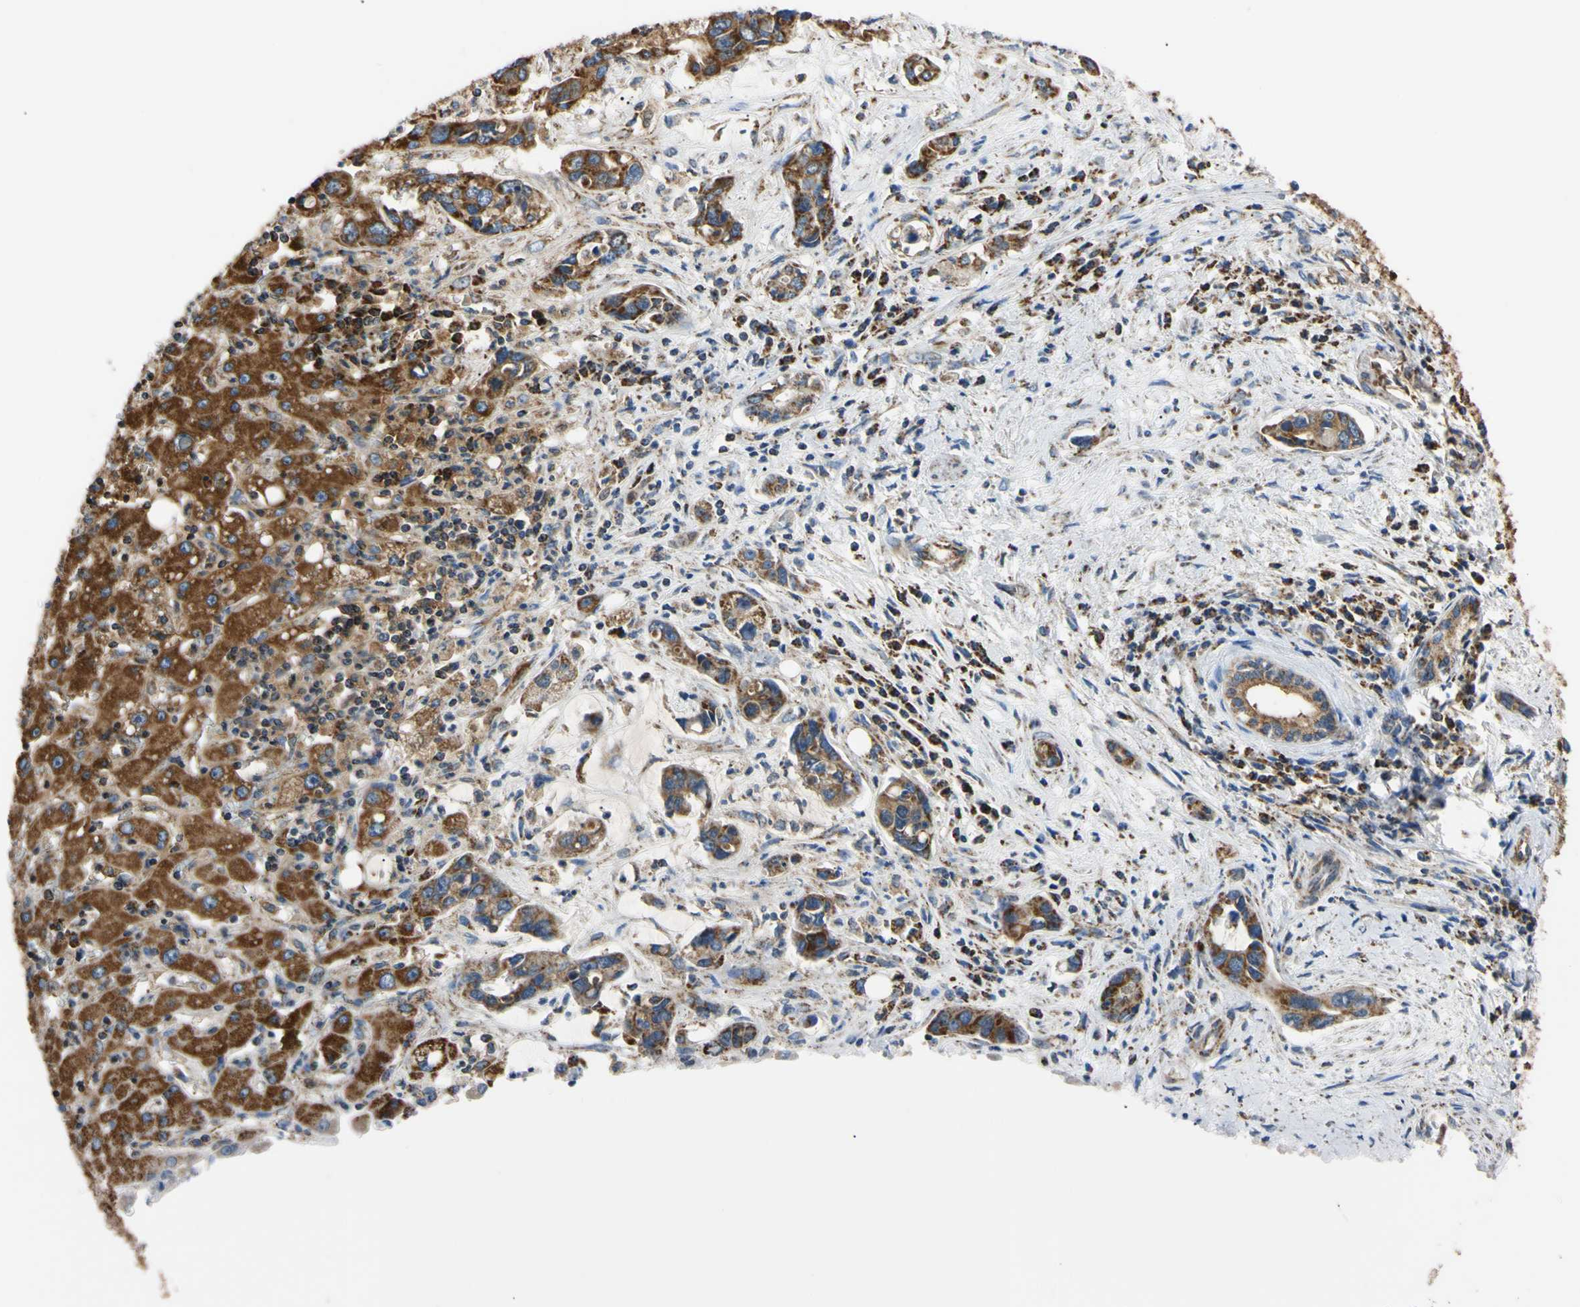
{"staining": {"intensity": "strong", "quantity": ">75%", "location": "cytoplasmic/membranous"}, "tissue": "liver cancer", "cell_type": "Tumor cells", "image_type": "cancer", "snomed": [{"axis": "morphology", "description": "Cholangiocarcinoma"}, {"axis": "topography", "description": "Liver"}], "caption": "Strong cytoplasmic/membranous expression is identified in approximately >75% of tumor cells in liver cholangiocarcinoma.", "gene": "CLPP", "patient": {"sex": "female", "age": 65}}